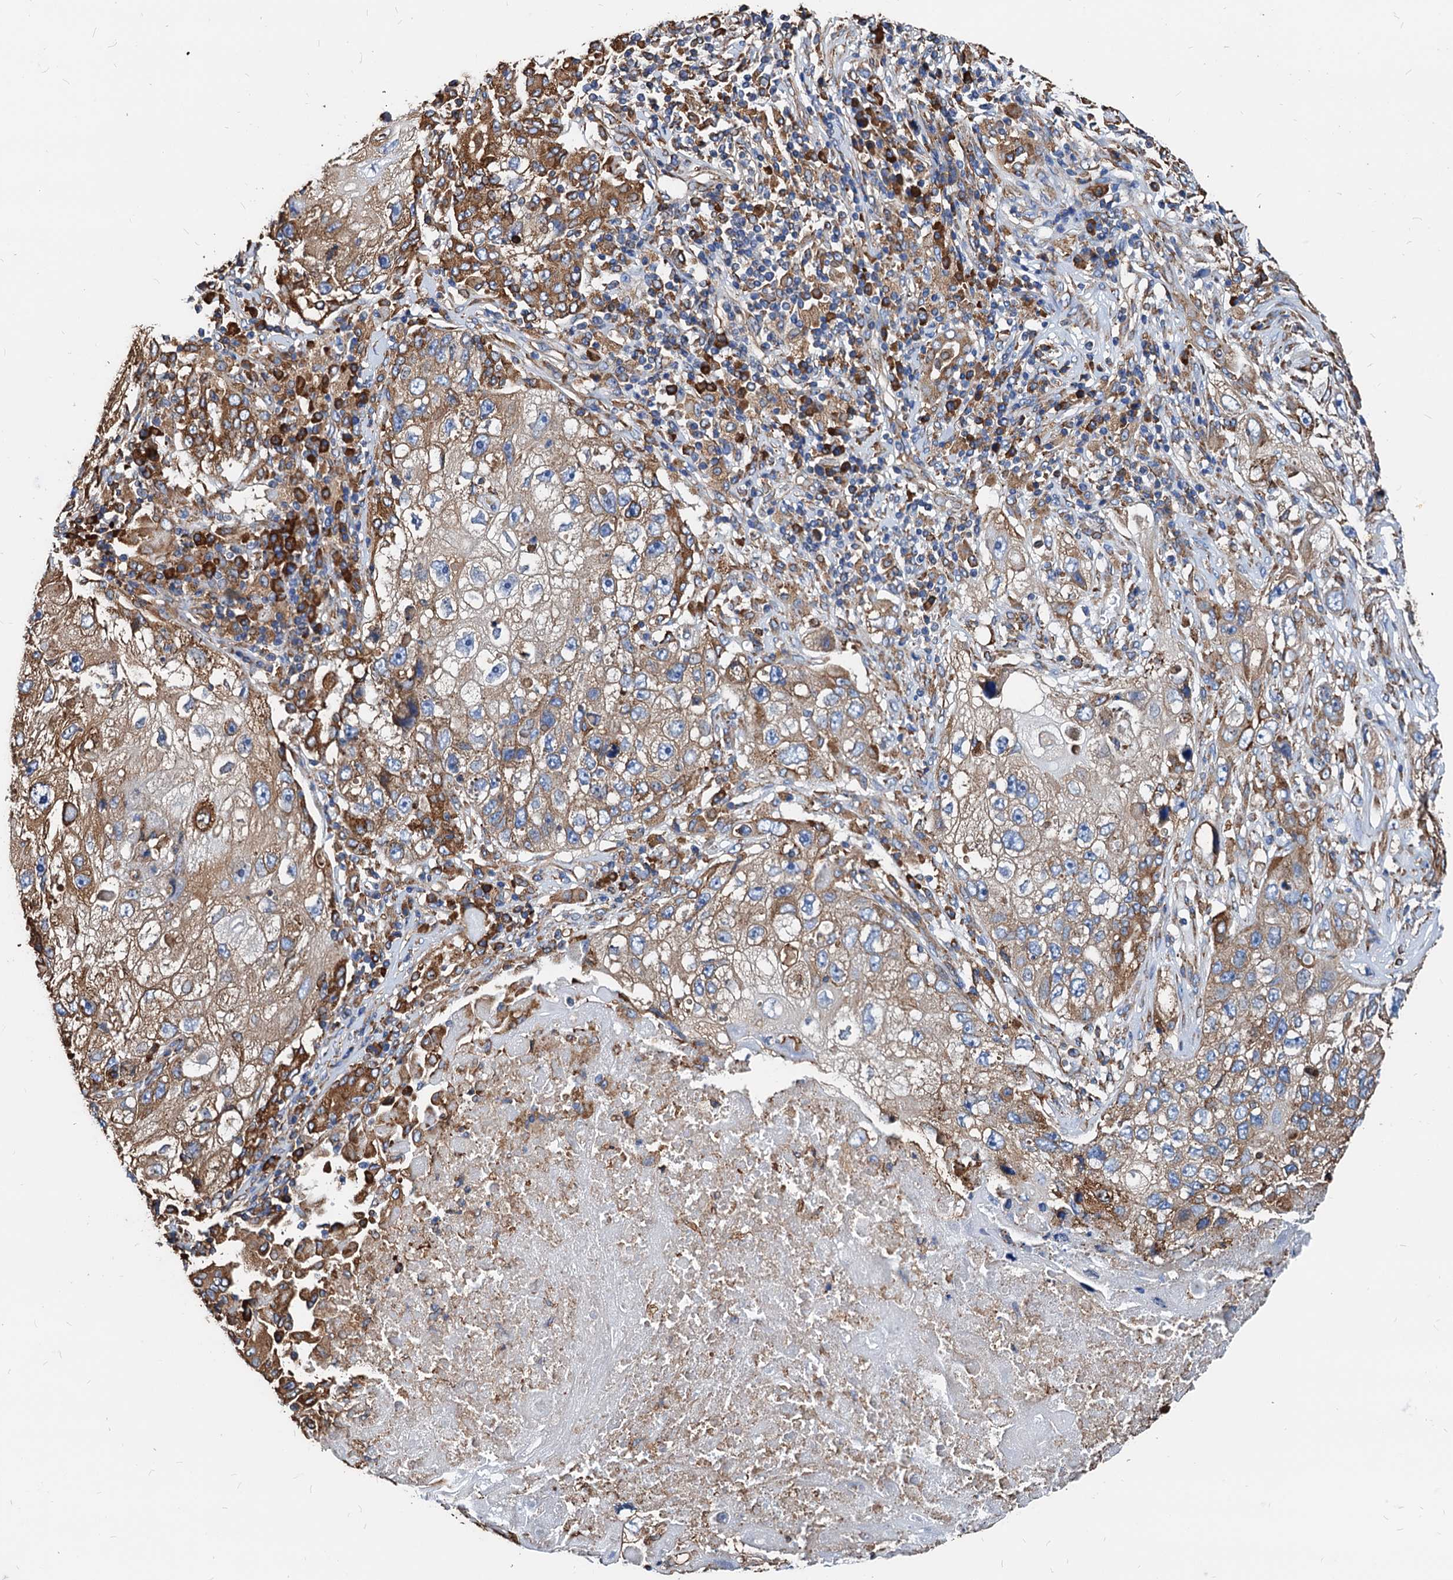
{"staining": {"intensity": "weak", "quantity": ">75%", "location": "cytoplasmic/membranous"}, "tissue": "lung cancer", "cell_type": "Tumor cells", "image_type": "cancer", "snomed": [{"axis": "morphology", "description": "Squamous cell carcinoma, NOS"}, {"axis": "topography", "description": "Lung"}], "caption": "Weak cytoplasmic/membranous staining is present in about >75% of tumor cells in lung cancer (squamous cell carcinoma).", "gene": "HSPA5", "patient": {"sex": "male", "age": 61}}